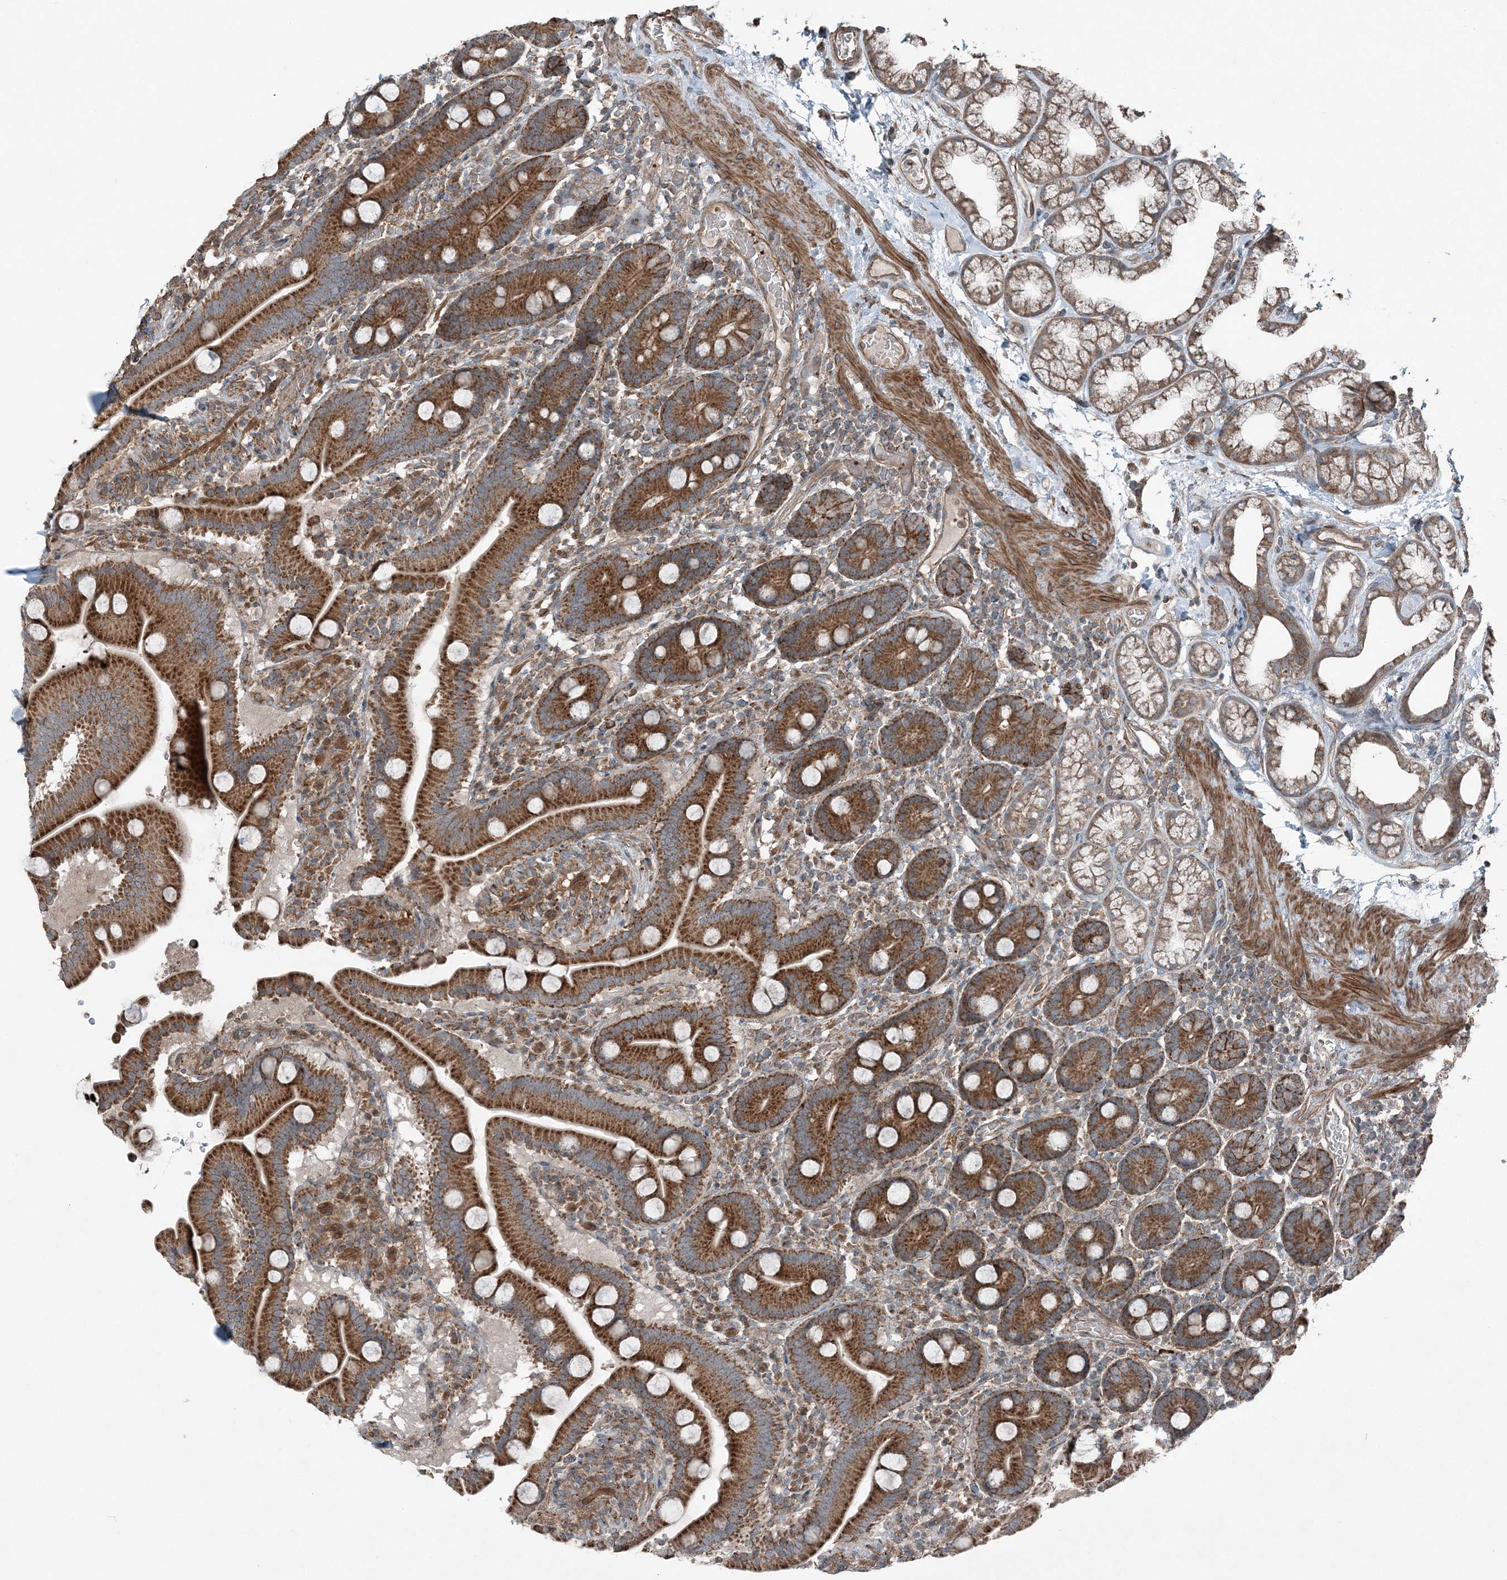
{"staining": {"intensity": "strong", "quantity": ">75%", "location": "cytoplasmic/membranous"}, "tissue": "duodenum", "cell_type": "Glandular cells", "image_type": "normal", "snomed": [{"axis": "morphology", "description": "Normal tissue, NOS"}, {"axis": "topography", "description": "Duodenum"}], "caption": "Immunohistochemical staining of normal duodenum exhibits high levels of strong cytoplasmic/membranous expression in approximately >75% of glandular cells.", "gene": "KY", "patient": {"sex": "male", "age": 55}}